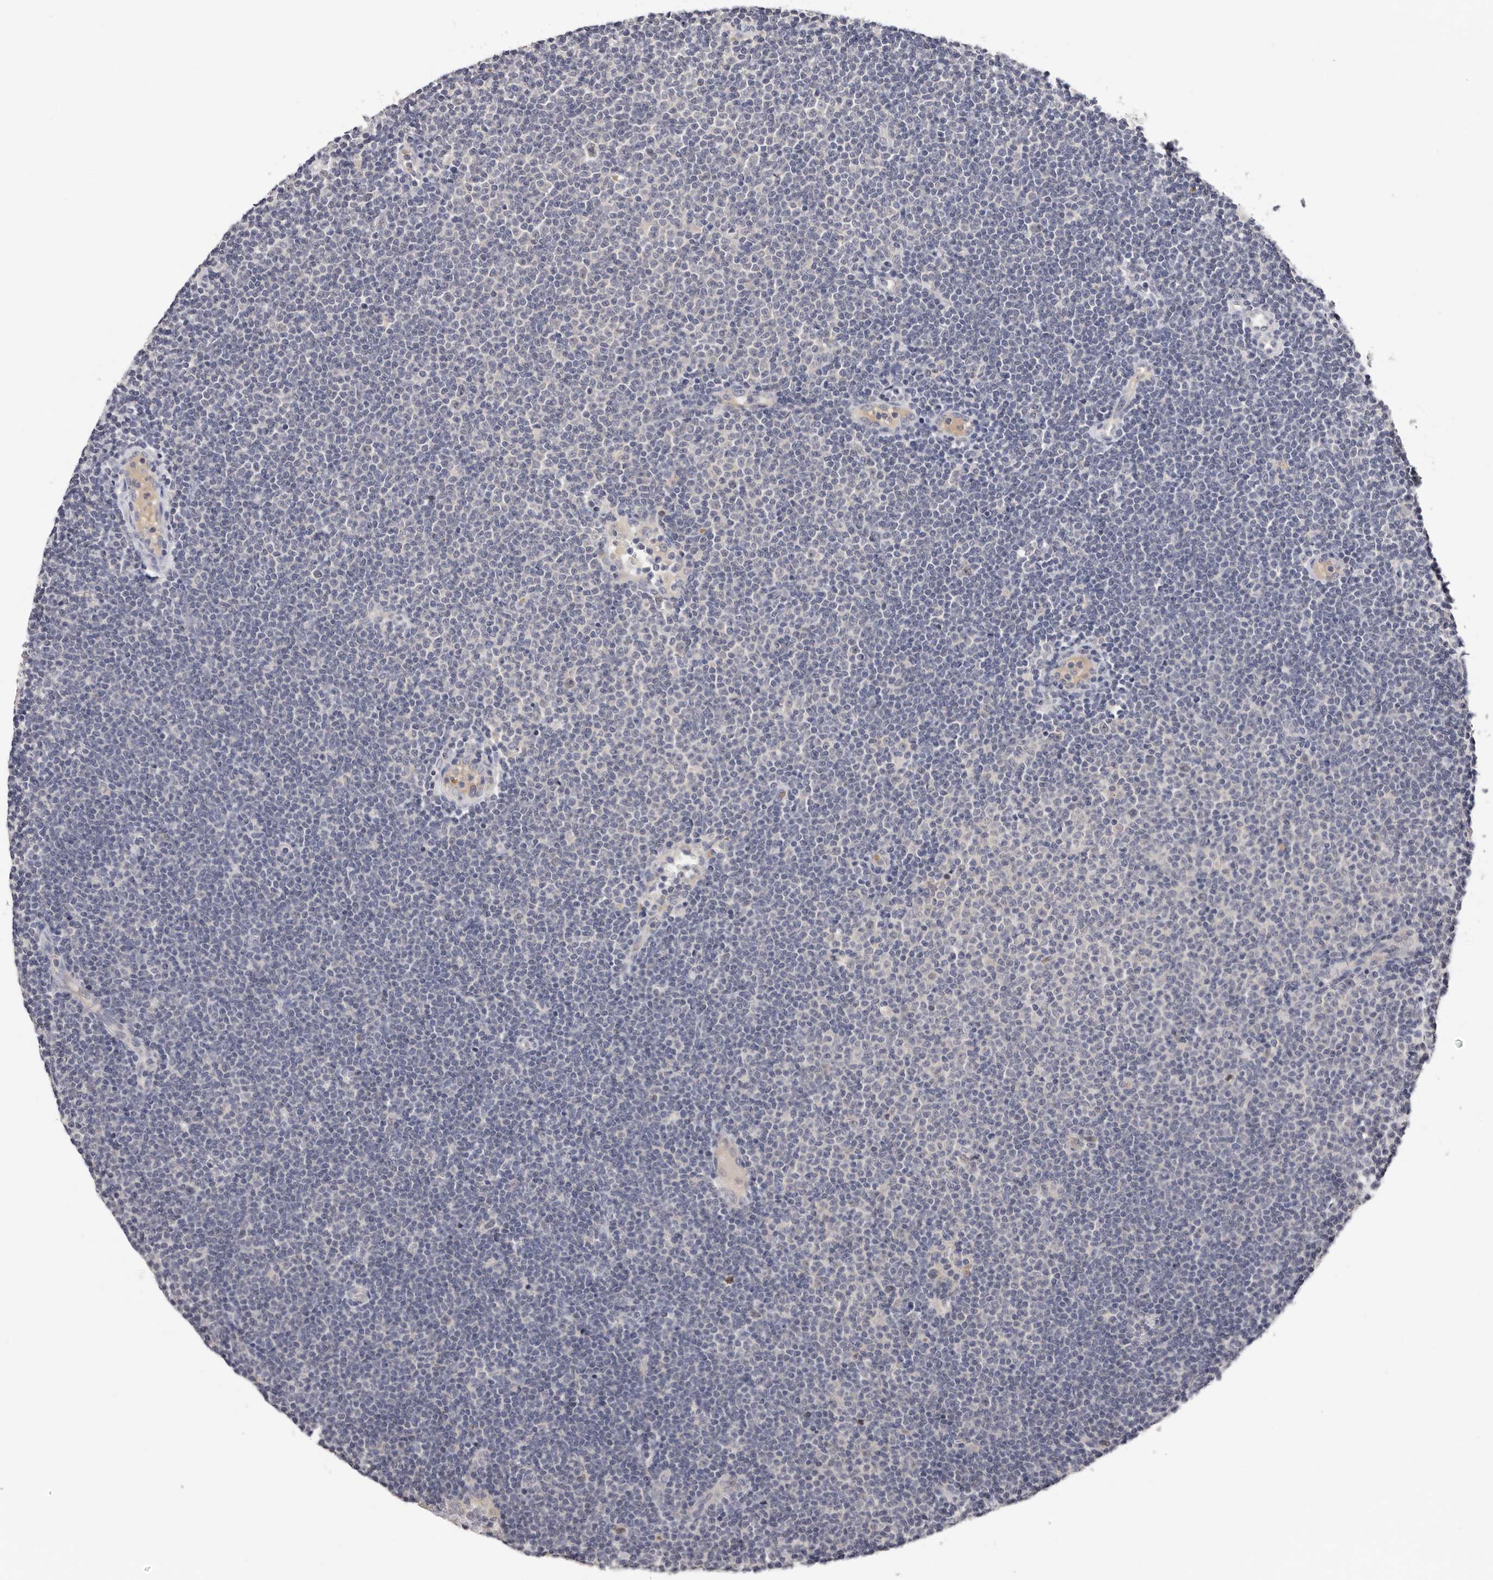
{"staining": {"intensity": "negative", "quantity": "none", "location": "none"}, "tissue": "lymphoma", "cell_type": "Tumor cells", "image_type": "cancer", "snomed": [{"axis": "morphology", "description": "Malignant lymphoma, non-Hodgkin's type, Low grade"}, {"axis": "topography", "description": "Lymph node"}], "caption": "The image demonstrates no staining of tumor cells in lymphoma. Nuclei are stained in blue.", "gene": "KIF2B", "patient": {"sex": "female", "age": 53}}